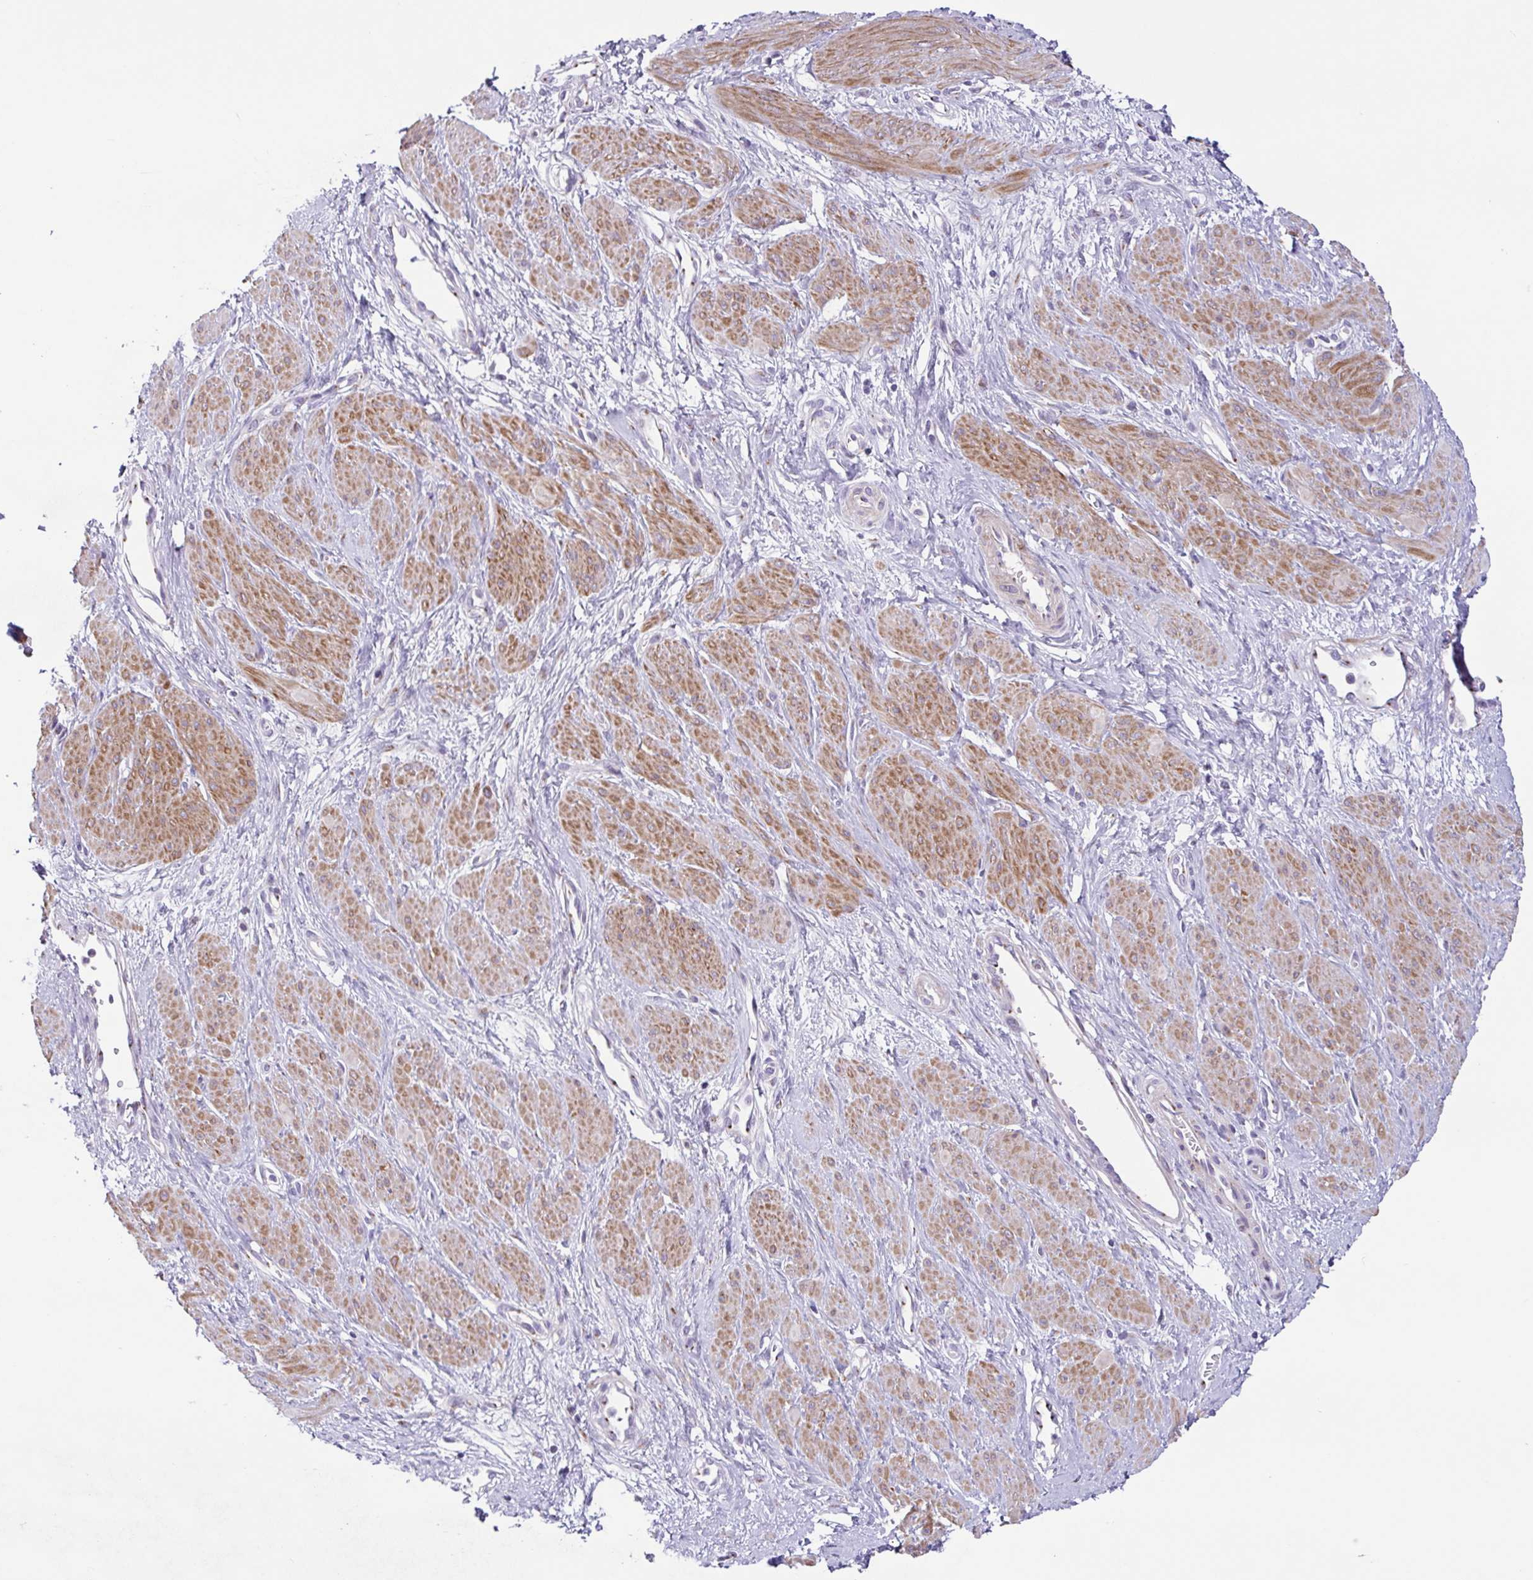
{"staining": {"intensity": "moderate", "quantity": "25%-75%", "location": "cytoplasmic/membranous"}, "tissue": "smooth muscle", "cell_type": "Smooth muscle cells", "image_type": "normal", "snomed": [{"axis": "morphology", "description": "Normal tissue, NOS"}, {"axis": "topography", "description": "Smooth muscle"}, {"axis": "topography", "description": "Uterus"}], "caption": "Protein staining of benign smooth muscle demonstrates moderate cytoplasmic/membranous positivity in about 25%-75% of smooth muscle cells.", "gene": "COL17A1", "patient": {"sex": "female", "age": 39}}